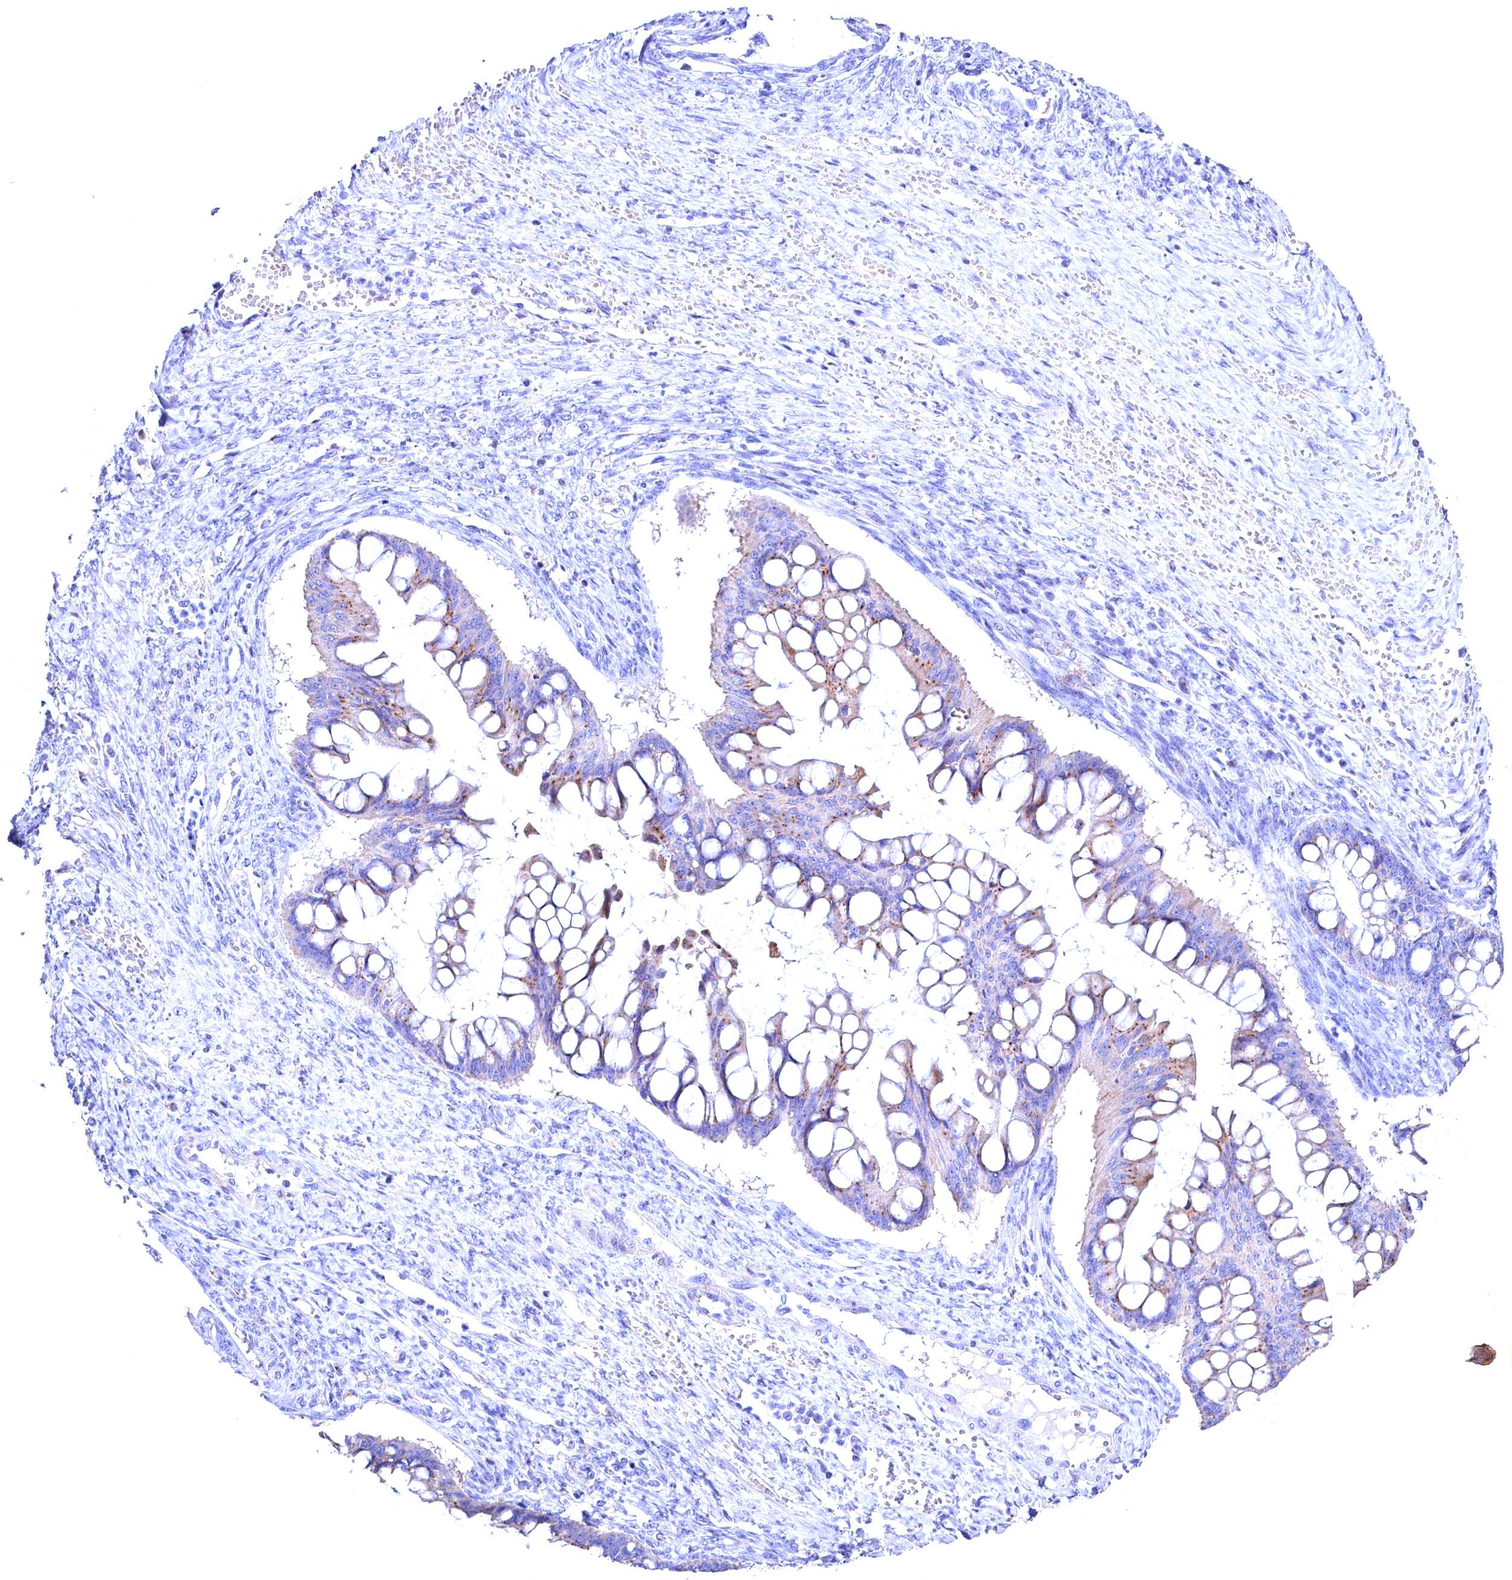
{"staining": {"intensity": "moderate", "quantity": "<25%", "location": "cytoplasmic/membranous"}, "tissue": "ovarian cancer", "cell_type": "Tumor cells", "image_type": "cancer", "snomed": [{"axis": "morphology", "description": "Cystadenocarcinoma, mucinous, NOS"}, {"axis": "topography", "description": "Ovary"}], "caption": "Immunohistochemistry (IHC) (DAB (3,3'-diaminobenzidine)) staining of human ovarian cancer (mucinous cystadenocarcinoma) displays moderate cytoplasmic/membranous protein staining in about <25% of tumor cells.", "gene": "GPR108", "patient": {"sex": "female", "age": 73}}